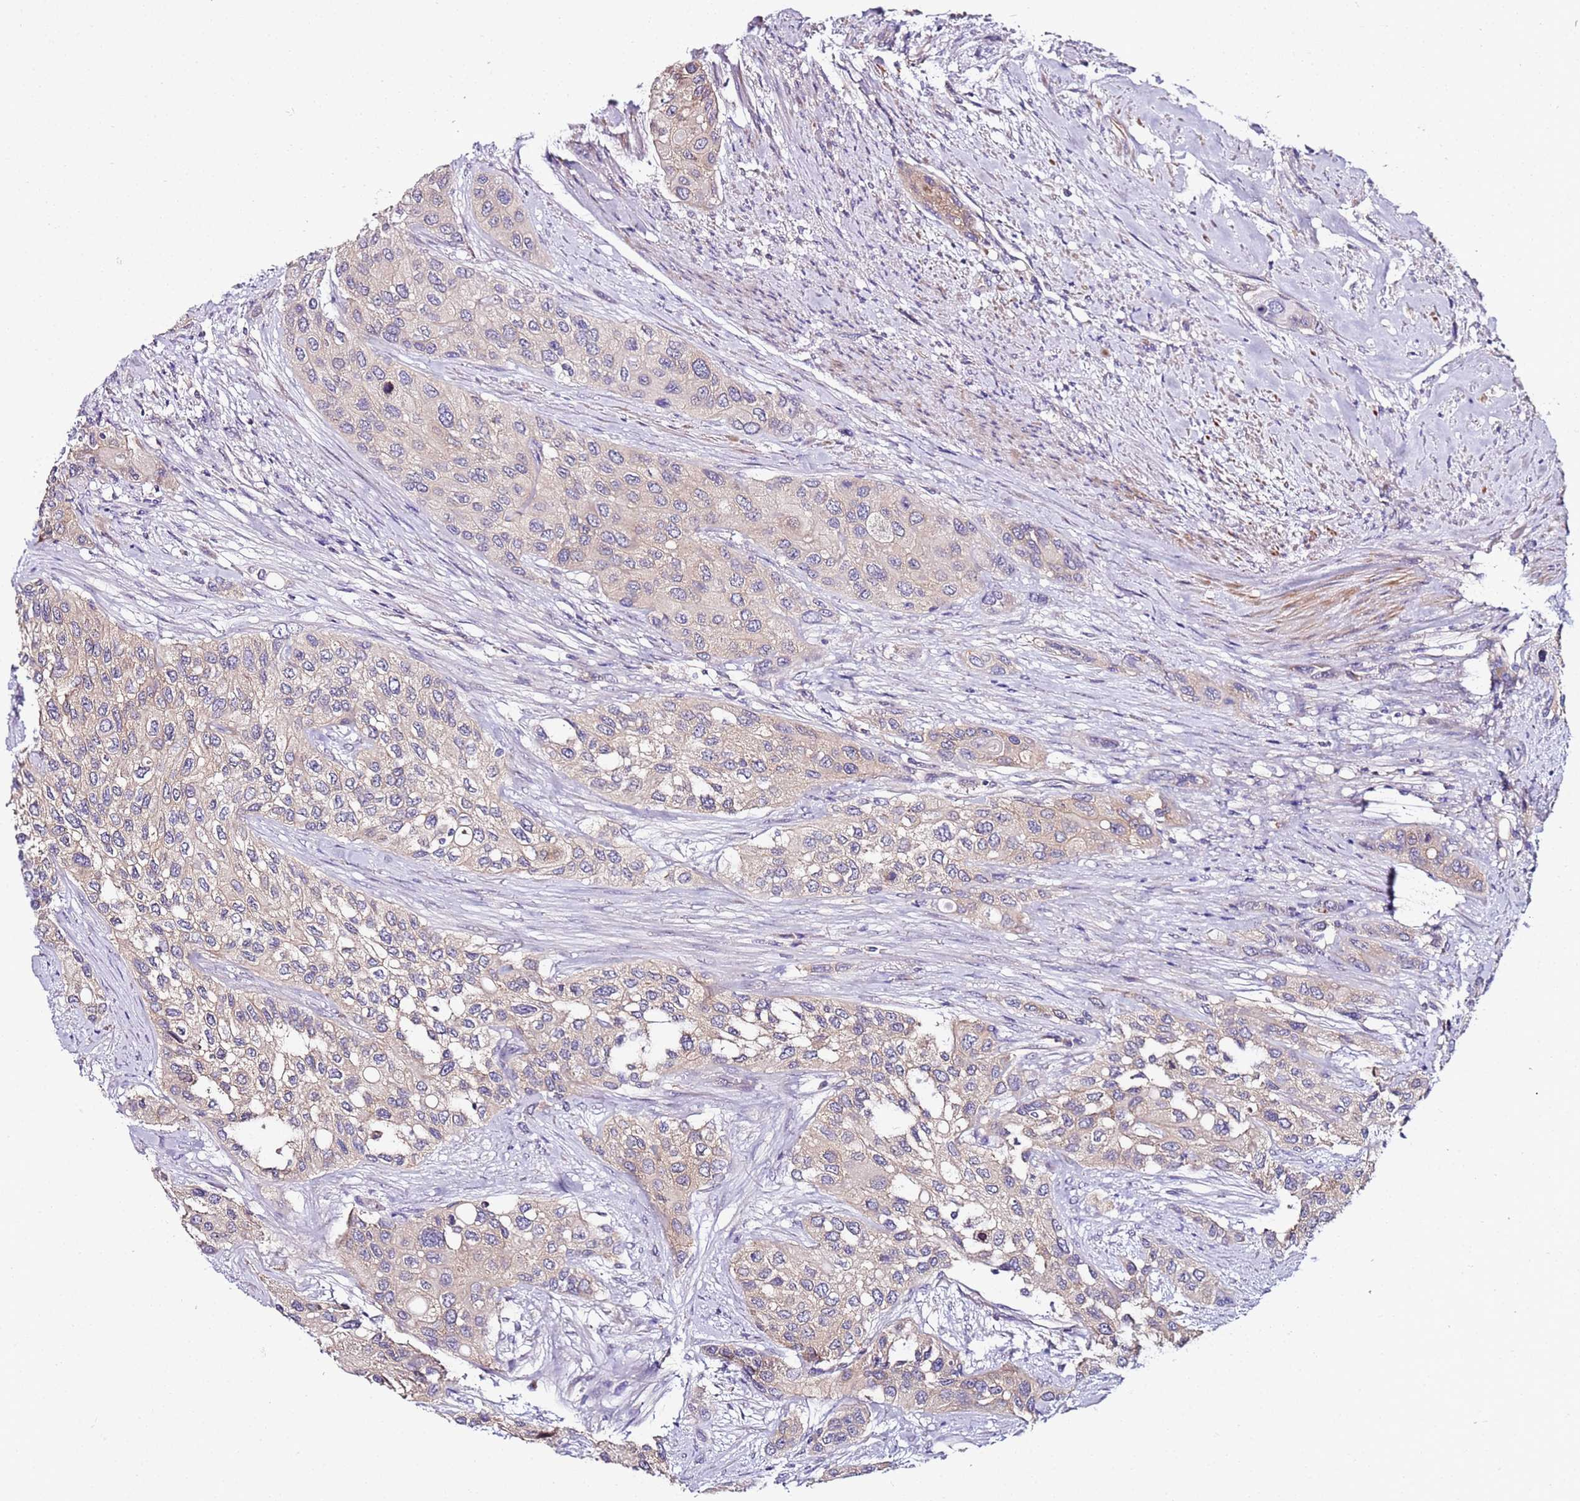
{"staining": {"intensity": "moderate", "quantity": "25%-75%", "location": "cytoplasmic/membranous"}, "tissue": "urothelial cancer", "cell_type": "Tumor cells", "image_type": "cancer", "snomed": [{"axis": "morphology", "description": "Normal tissue, NOS"}, {"axis": "morphology", "description": "Urothelial carcinoma, High grade"}, {"axis": "topography", "description": "Vascular tissue"}, {"axis": "topography", "description": "Urinary bladder"}], "caption": "Human urothelial carcinoma (high-grade) stained with a brown dye reveals moderate cytoplasmic/membranous positive staining in about 25%-75% of tumor cells.", "gene": "SRRM5", "patient": {"sex": "female", "age": 56}}